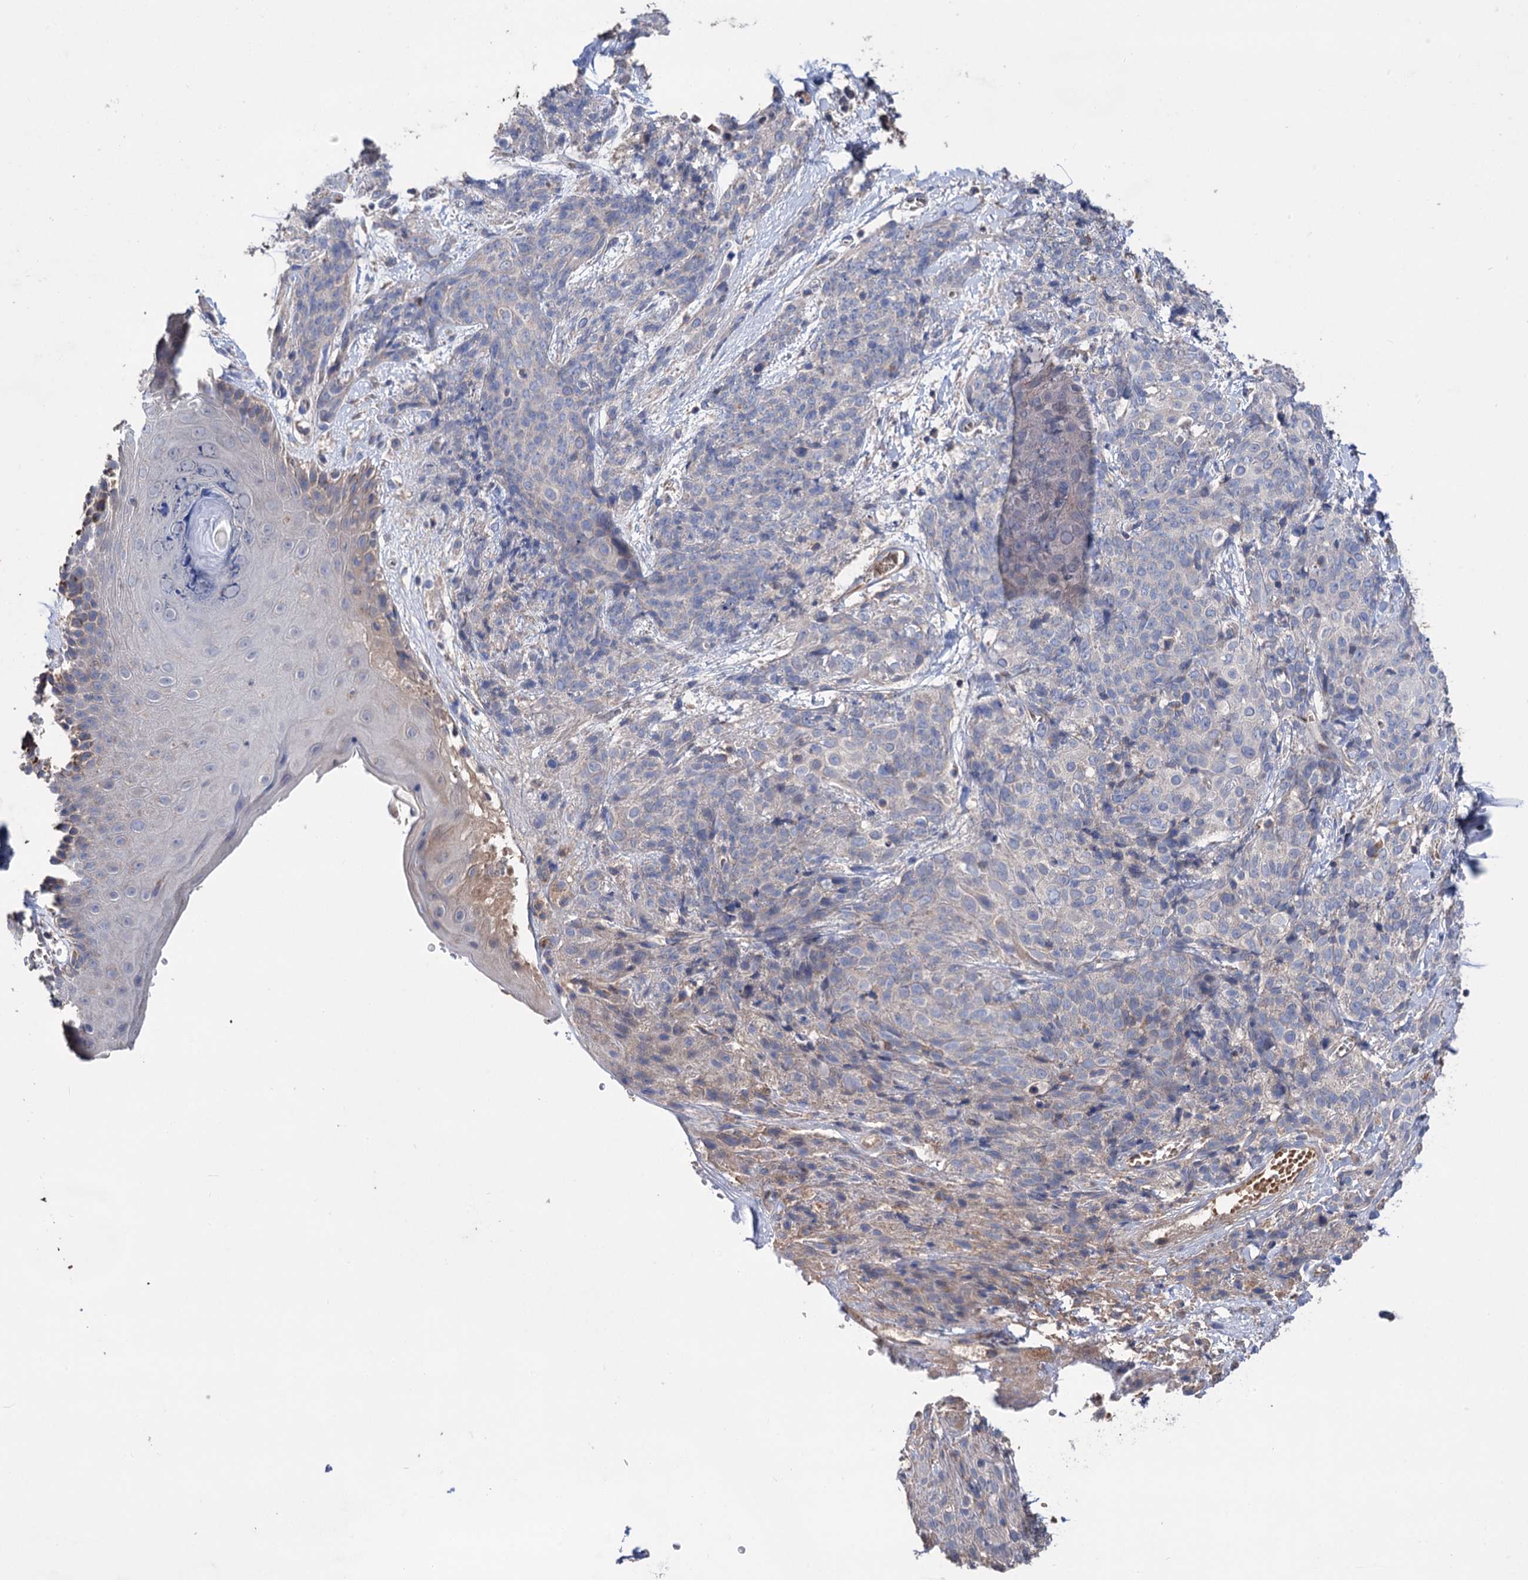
{"staining": {"intensity": "negative", "quantity": "none", "location": "none"}, "tissue": "skin cancer", "cell_type": "Tumor cells", "image_type": "cancer", "snomed": [{"axis": "morphology", "description": "Squamous cell carcinoma, NOS"}, {"axis": "topography", "description": "Skin"}, {"axis": "topography", "description": "Vulva"}], "caption": "The histopathology image reveals no staining of tumor cells in skin cancer. (DAB (3,3'-diaminobenzidine) immunohistochemistry (IHC) with hematoxylin counter stain).", "gene": "CLPB", "patient": {"sex": "female", "age": 85}}